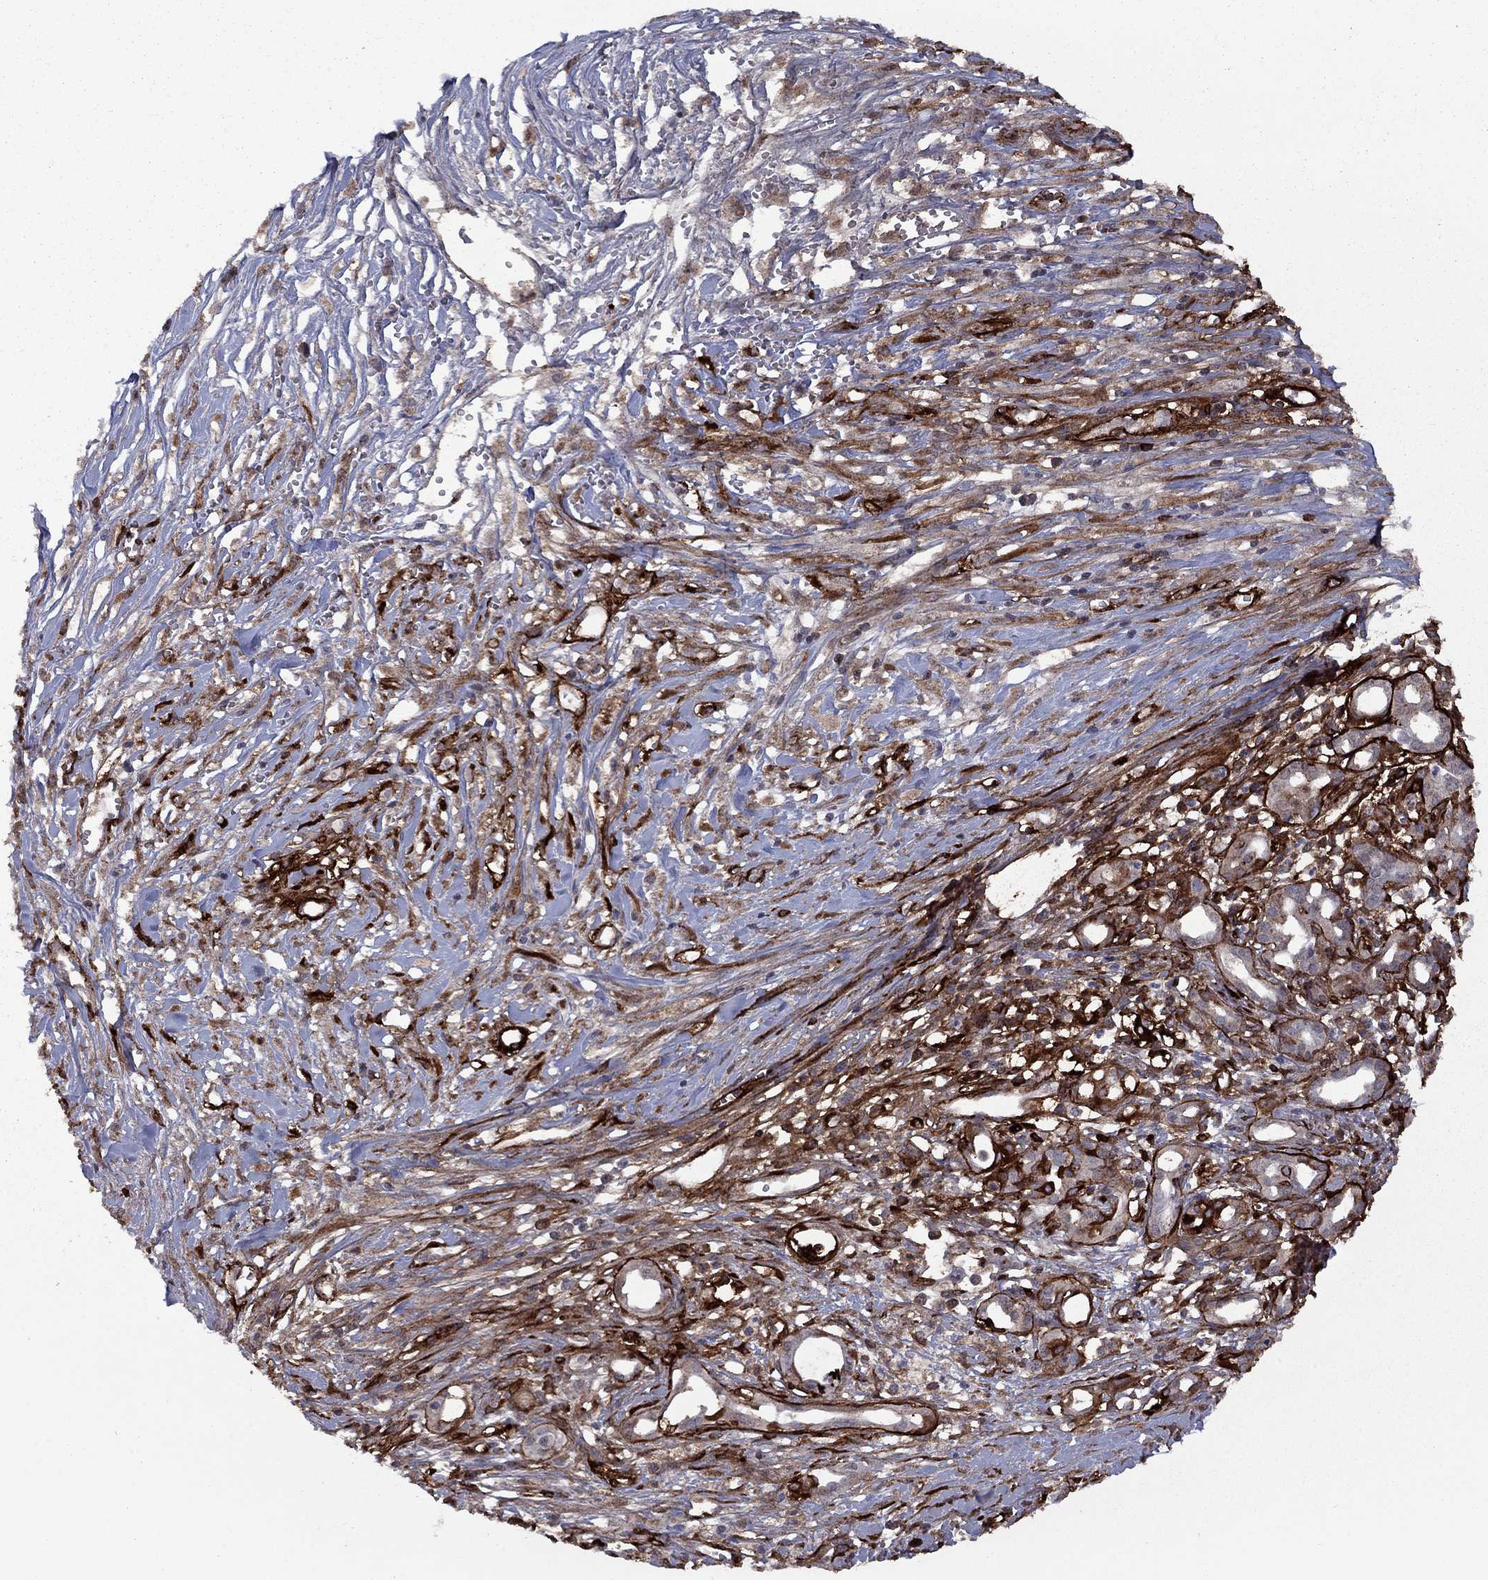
{"staining": {"intensity": "moderate", "quantity": "25%-75%", "location": "cytoplasmic/membranous"}, "tissue": "pancreatic cancer", "cell_type": "Tumor cells", "image_type": "cancer", "snomed": [{"axis": "morphology", "description": "Adenocarcinoma, NOS"}, {"axis": "topography", "description": "Pancreas"}], "caption": "Pancreatic cancer was stained to show a protein in brown. There is medium levels of moderate cytoplasmic/membranous expression in about 25%-75% of tumor cells.", "gene": "COL18A1", "patient": {"sex": "male", "age": 71}}